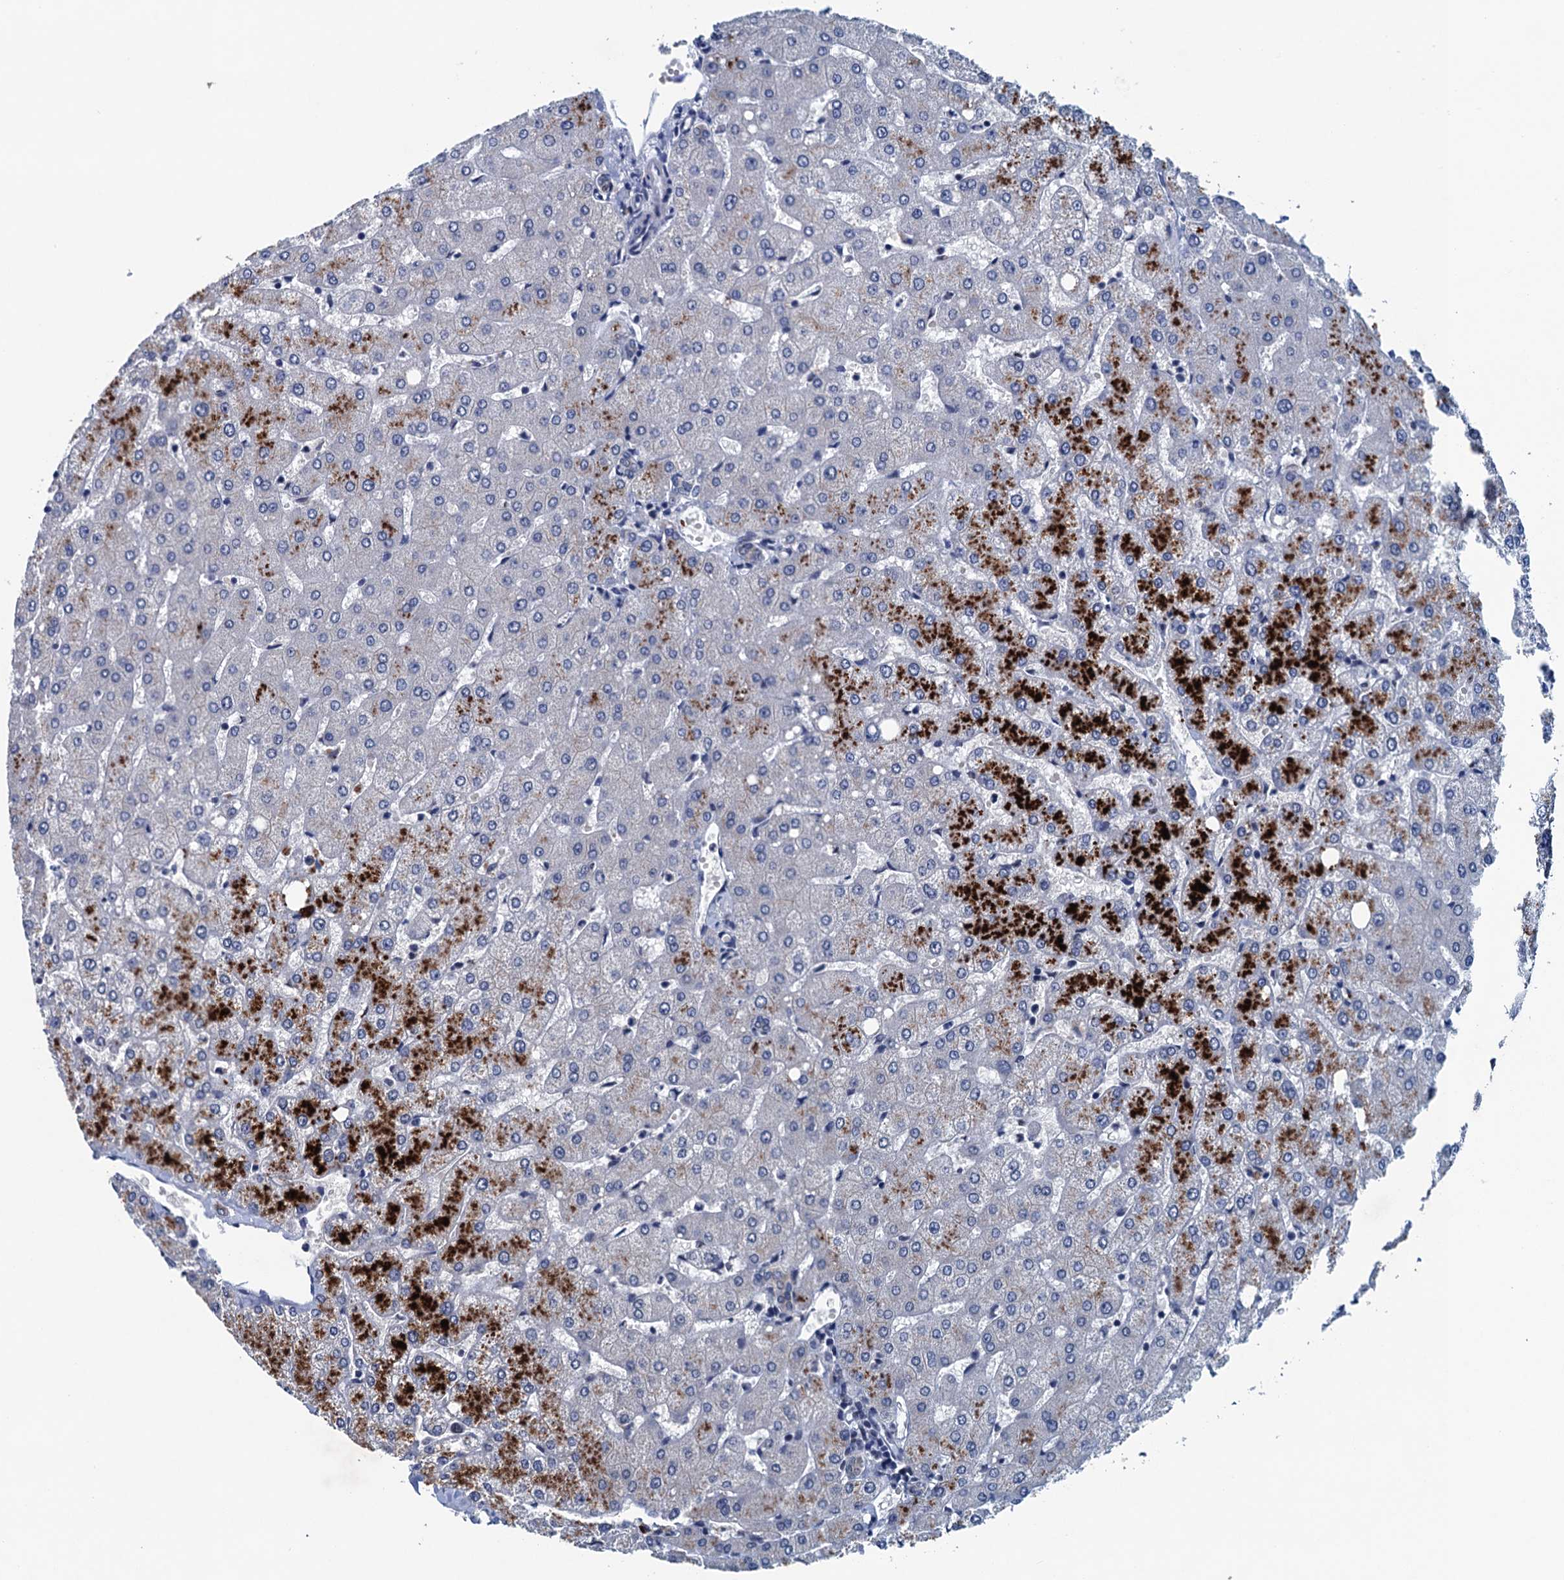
{"staining": {"intensity": "negative", "quantity": "none", "location": "none"}, "tissue": "liver", "cell_type": "Cholangiocytes", "image_type": "normal", "snomed": [{"axis": "morphology", "description": "Normal tissue, NOS"}, {"axis": "topography", "description": "Liver"}], "caption": "There is no significant positivity in cholangiocytes of liver. (DAB immunohistochemistry (IHC) visualized using brightfield microscopy, high magnification).", "gene": "FNBP4", "patient": {"sex": "female", "age": 54}}